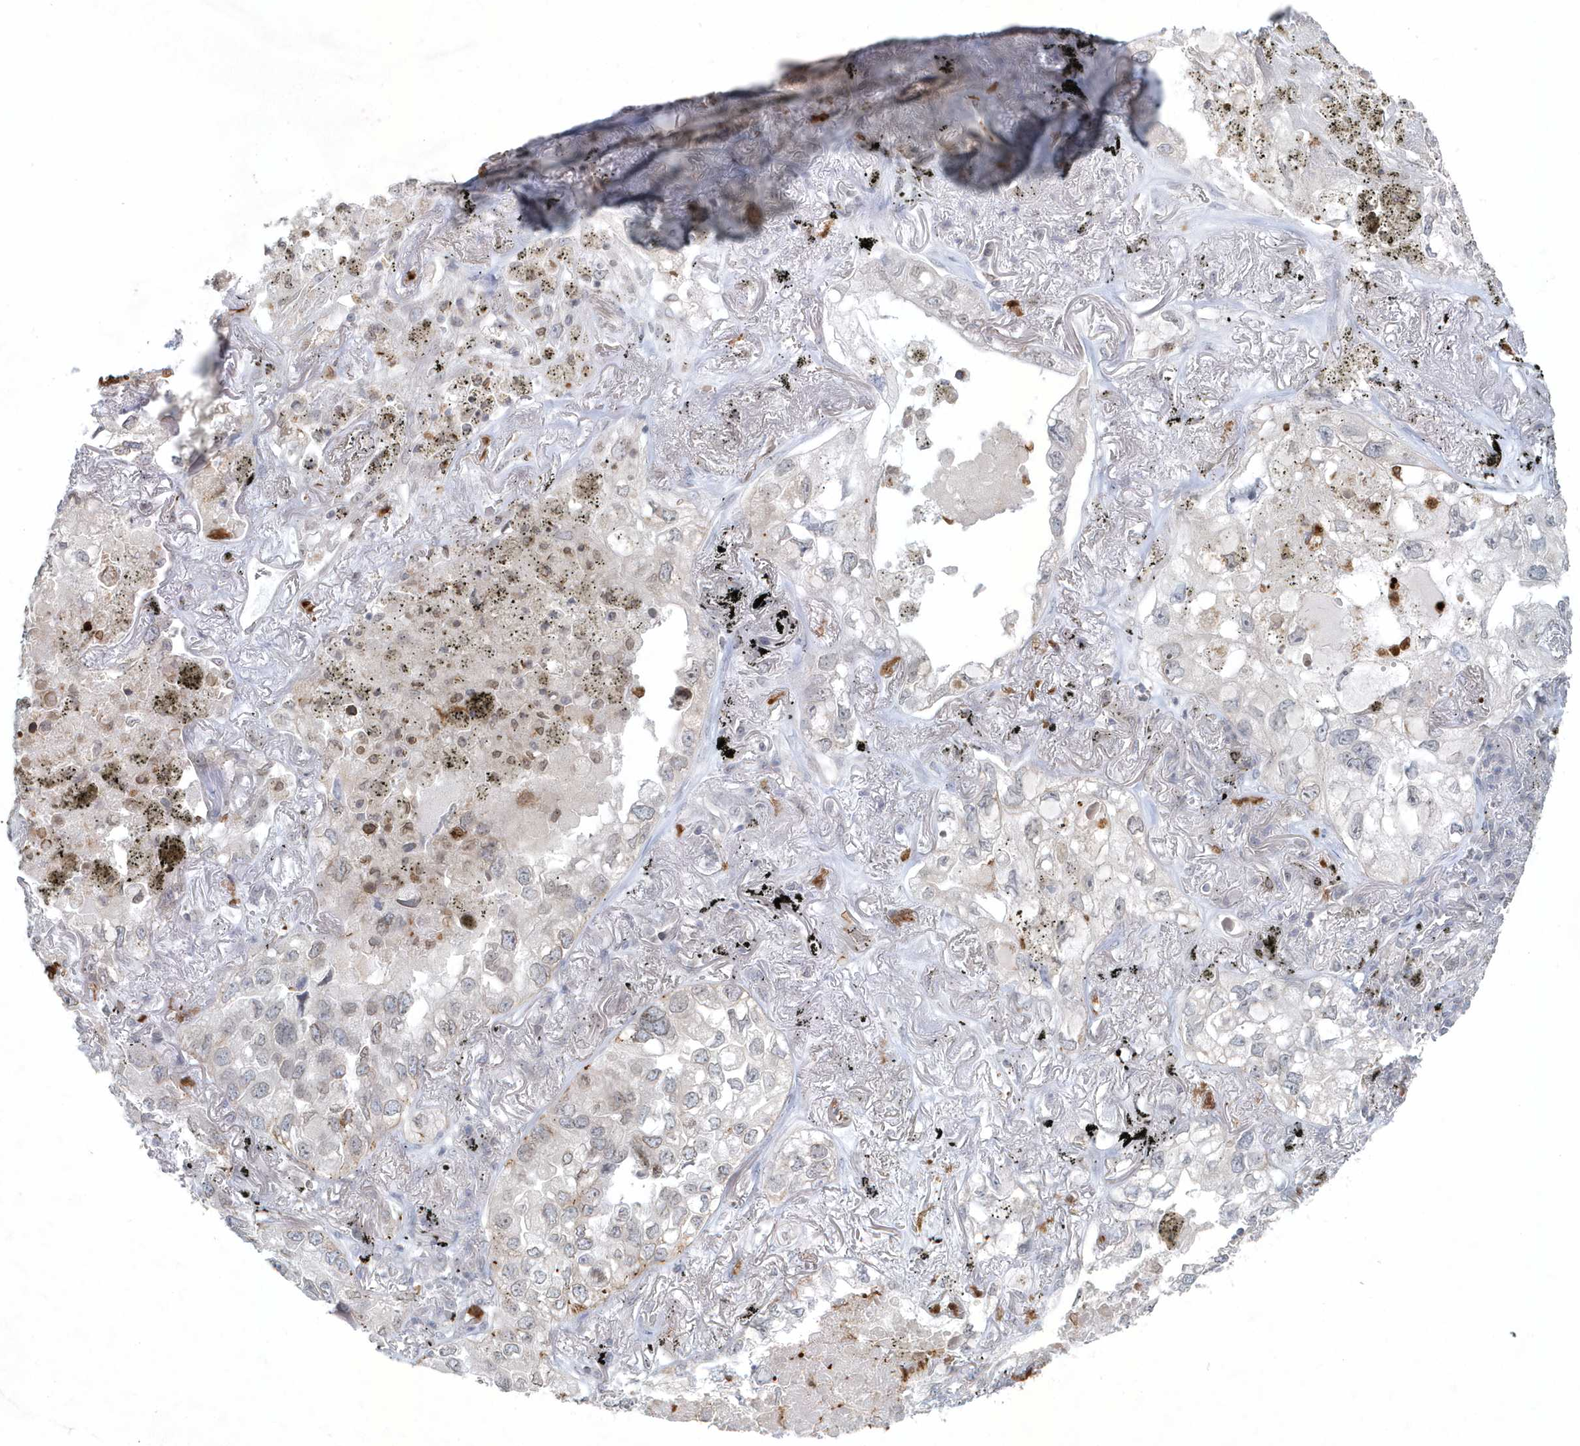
{"staining": {"intensity": "weak", "quantity": "<25%", "location": "cytoplasmic/membranous,nuclear"}, "tissue": "lung cancer", "cell_type": "Tumor cells", "image_type": "cancer", "snomed": [{"axis": "morphology", "description": "Adenocarcinoma, NOS"}, {"axis": "topography", "description": "Lung"}], "caption": "This histopathology image is of adenocarcinoma (lung) stained with immunohistochemistry (IHC) to label a protein in brown with the nuclei are counter-stained blue. There is no staining in tumor cells.", "gene": "NUP54", "patient": {"sex": "male", "age": 65}}